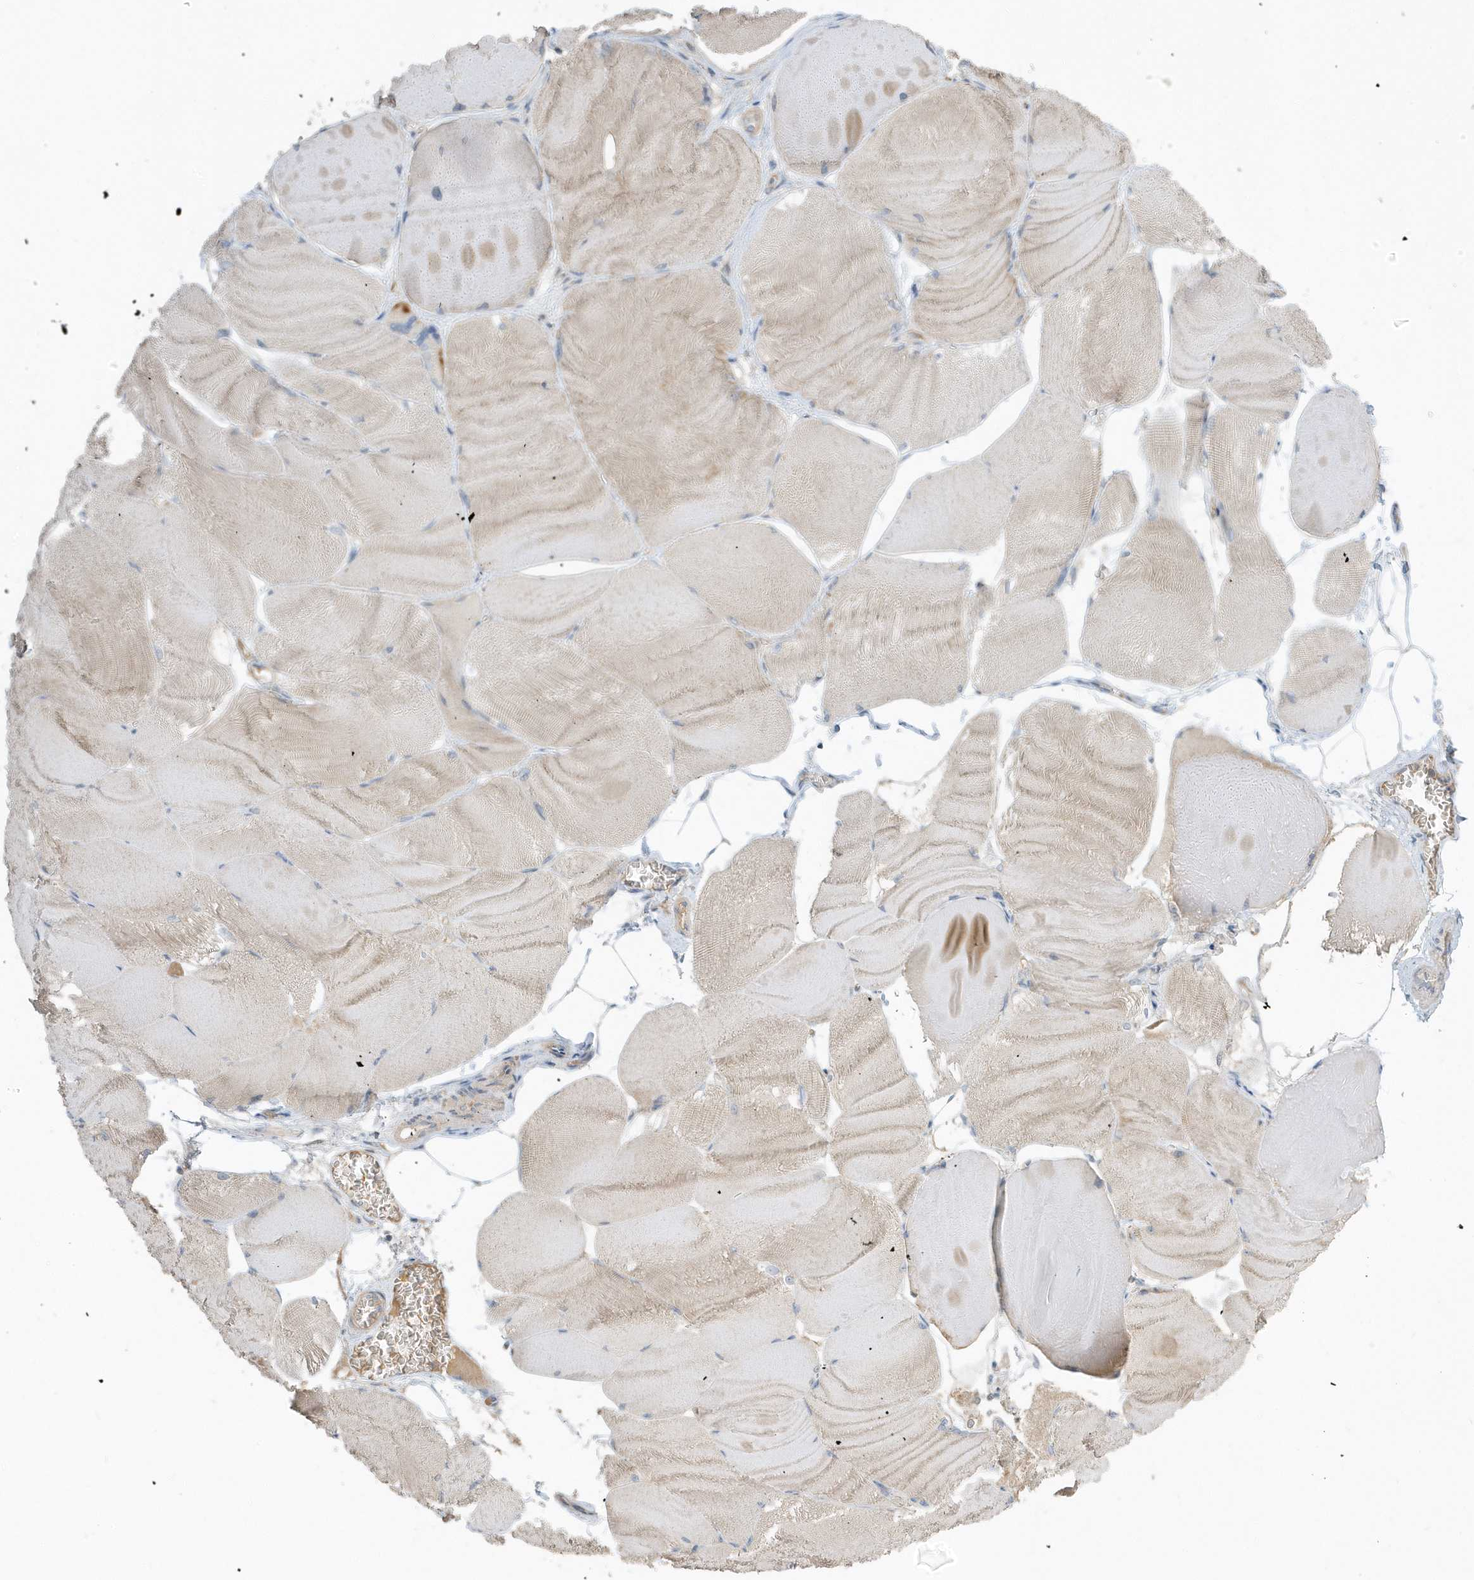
{"staining": {"intensity": "weak", "quantity": "25%-75%", "location": "cytoplasmic/membranous"}, "tissue": "skeletal muscle", "cell_type": "Myocytes", "image_type": "normal", "snomed": [{"axis": "morphology", "description": "Normal tissue, NOS"}, {"axis": "morphology", "description": "Basal cell carcinoma"}, {"axis": "topography", "description": "Skeletal muscle"}], "caption": "Weak cytoplasmic/membranous protein staining is present in approximately 25%-75% of myocytes in skeletal muscle. (DAB (3,3'-diaminobenzidine) IHC with brightfield microscopy, high magnification).", "gene": "USP53", "patient": {"sex": "female", "age": 64}}